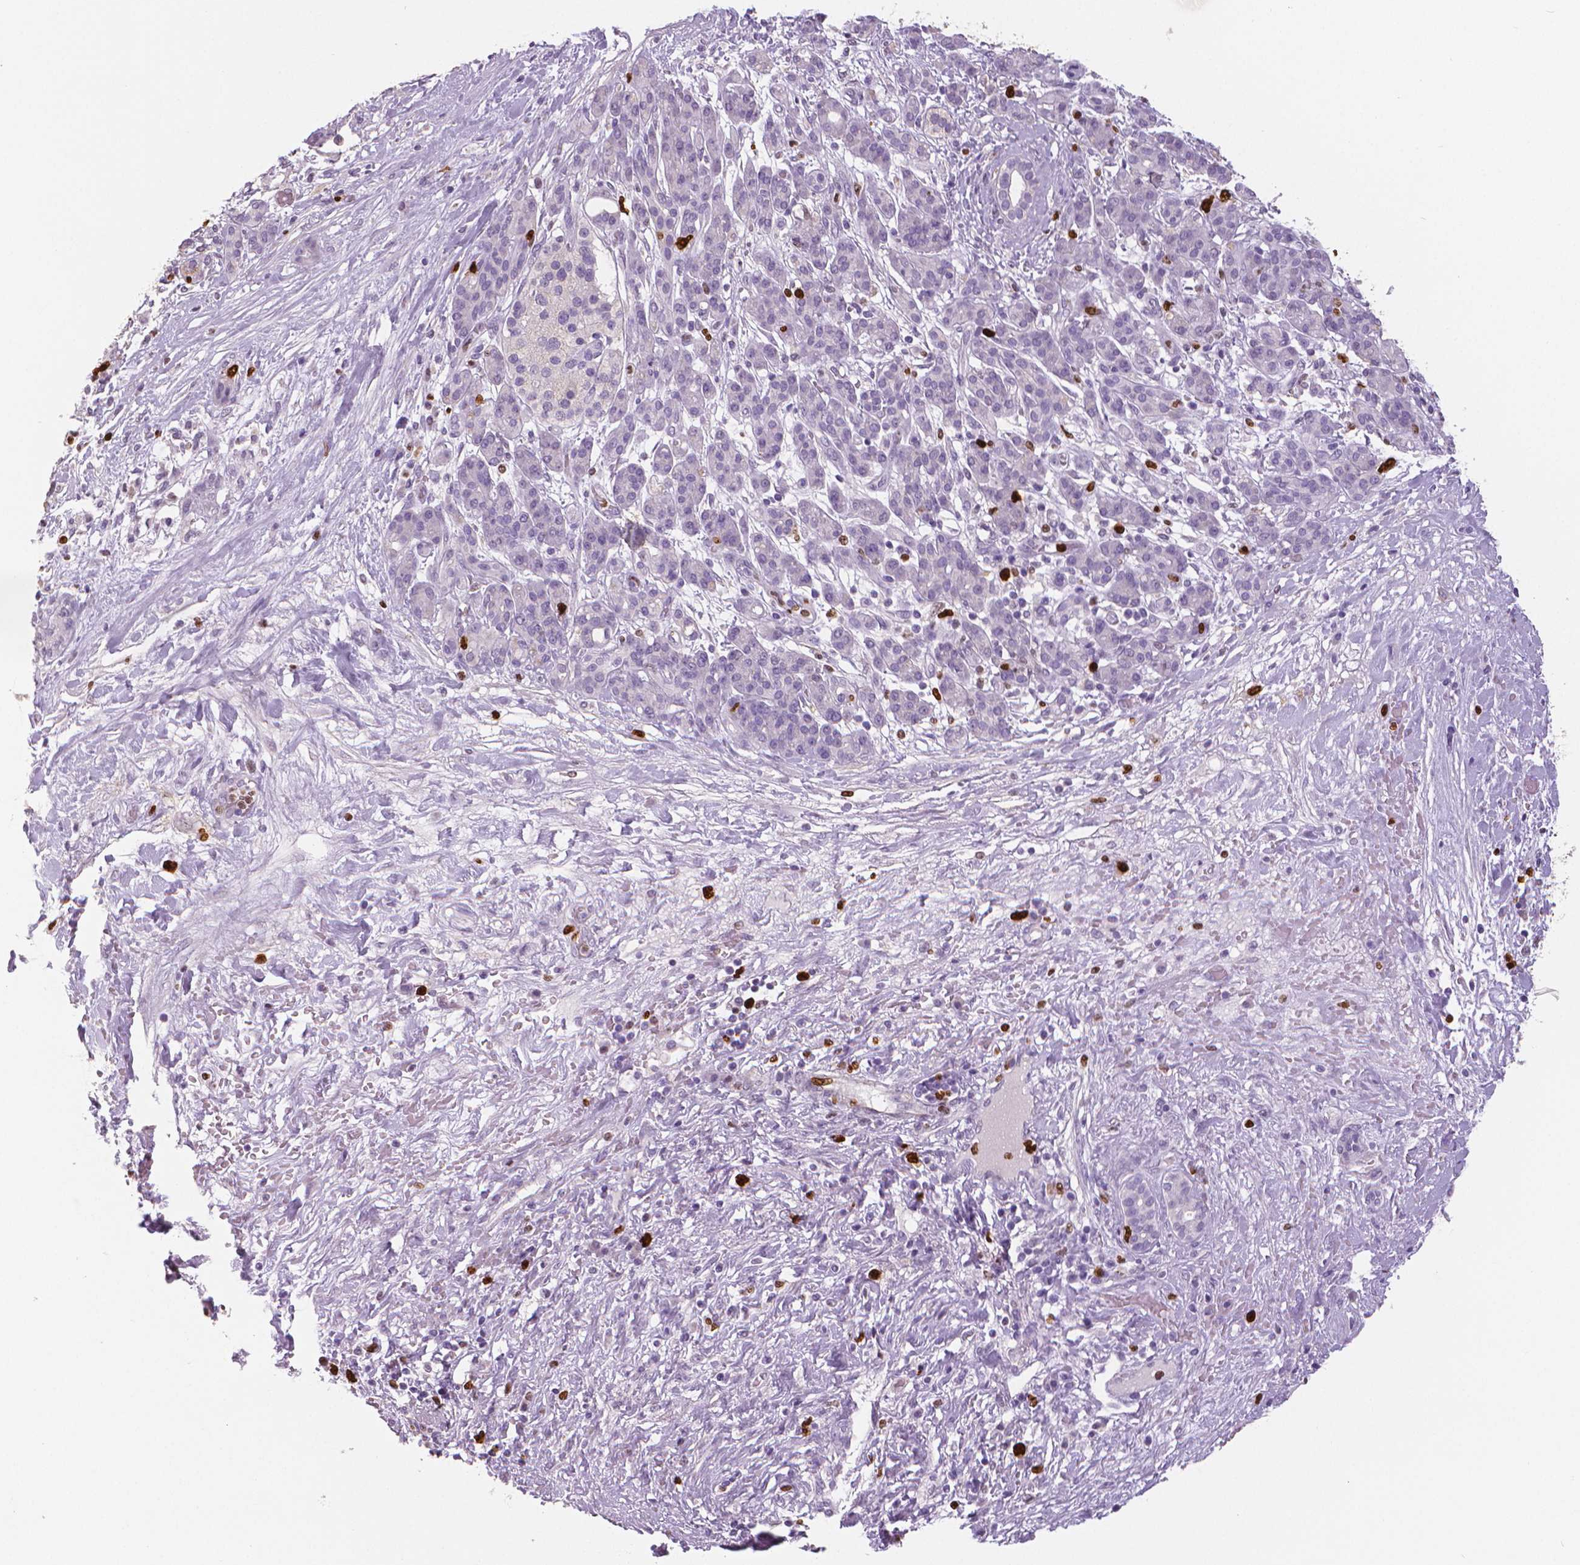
{"staining": {"intensity": "negative", "quantity": "none", "location": "none"}, "tissue": "pancreatic cancer", "cell_type": "Tumor cells", "image_type": "cancer", "snomed": [{"axis": "morphology", "description": "Adenocarcinoma, NOS"}, {"axis": "topography", "description": "Pancreas"}], "caption": "IHC of pancreatic adenocarcinoma shows no expression in tumor cells.", "gene": "MKI67", "patient": {"sex": "male", "age": 44}}